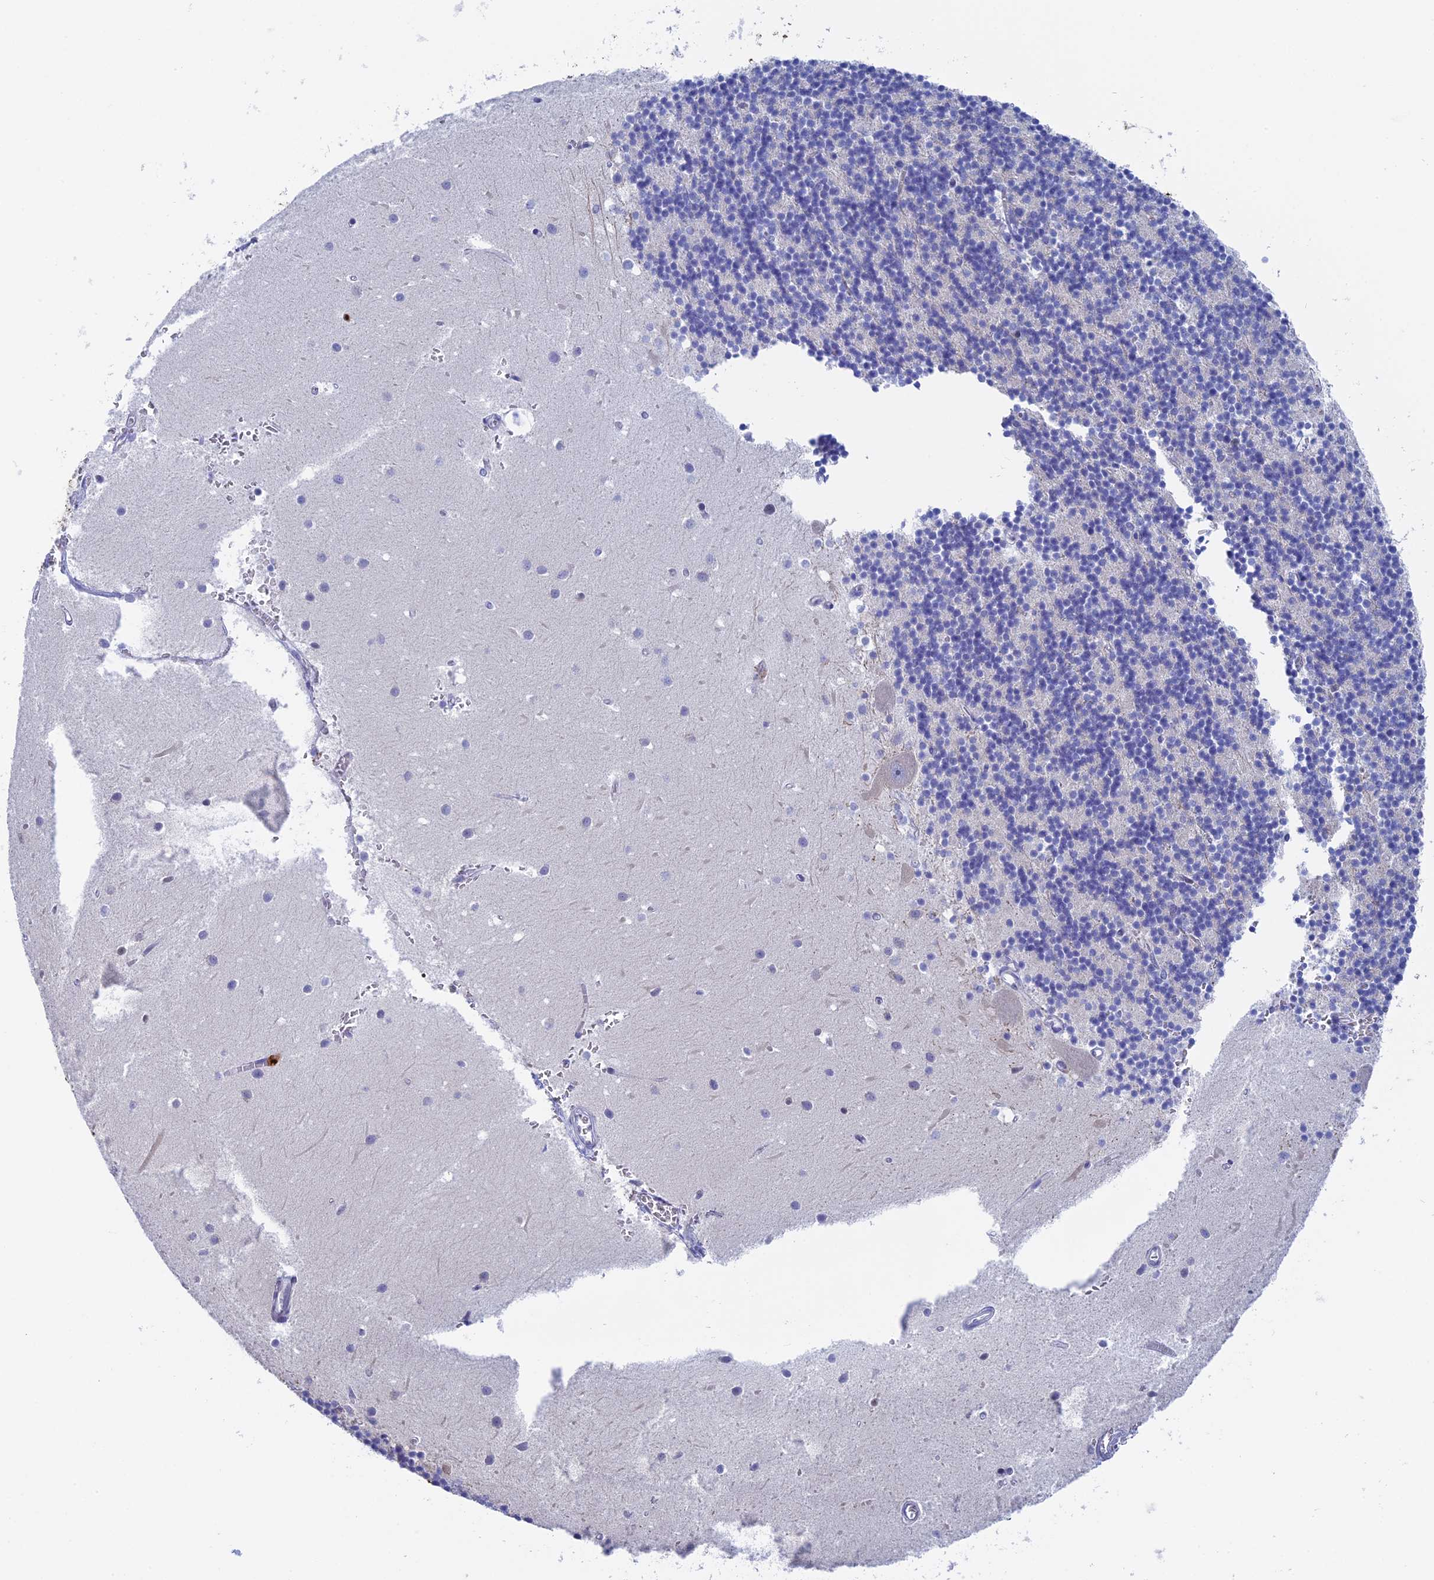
{"staining": {"intensity": "negative", "quantity": "none", "location": "none"}, "tissue": "cerebellum", "cell_type": "Cells in granular layer", "image_type": "normal", "snomed": [{"axis": "morphology", "description": "Normal tissue, NOS"}, {"axis": "topography", "description": "Cerebellum"}], "caption": "This is a micrograph of IHC staining of unremarkable cerebellum, which shows no staining in cells in granular layer.", "gene": "SLC26A1", "patient": {"sex": "male", "age": 54}}